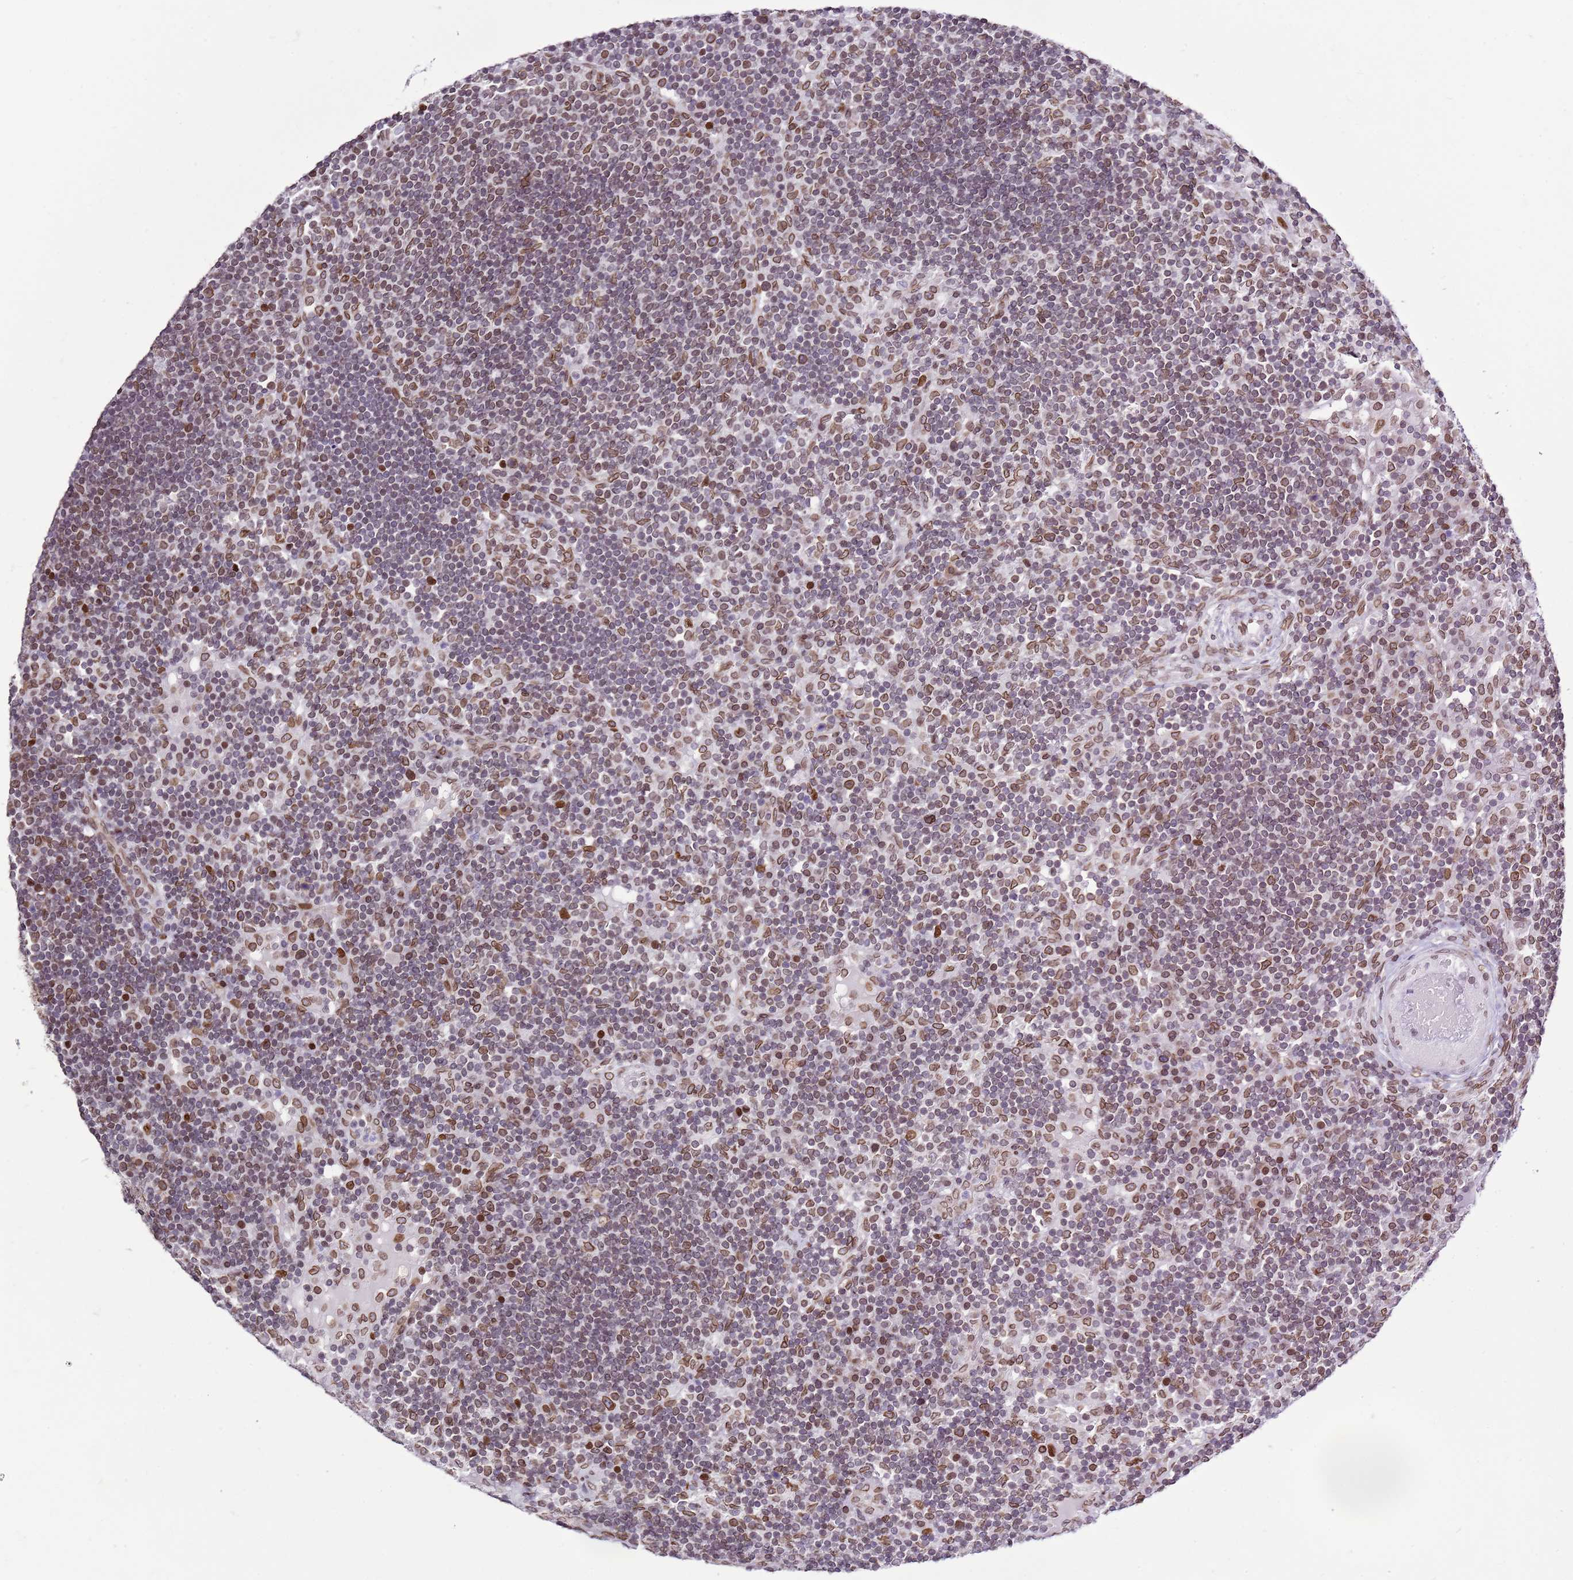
{"staining": {"intensity": "moderate", "quantity": ">75%", "location": "cytoplasmic/membranous,nuclear"}, "tissue": "lymph node", "cell_type": "Germinal center cells", "image_type": "normal", "snomed": [{"axis": "morphology", "description": "Normal tissue, NOS"}, {"axis": "topography", "description": "Lymph node"}], "caption": "High-power microscopy captured an immunohistochemistry photomicrograph of benign lymph node, revealing moderate cytoplasmic/membranous,nuclear expression in about >75% of germinal center cells. Using DAB (brown) and hematoxylin (blue) stains, captured at high magnification using brightfield microscopy.", "gene": "POU6F1", "patient": {"sex": "male", "age": 53}}